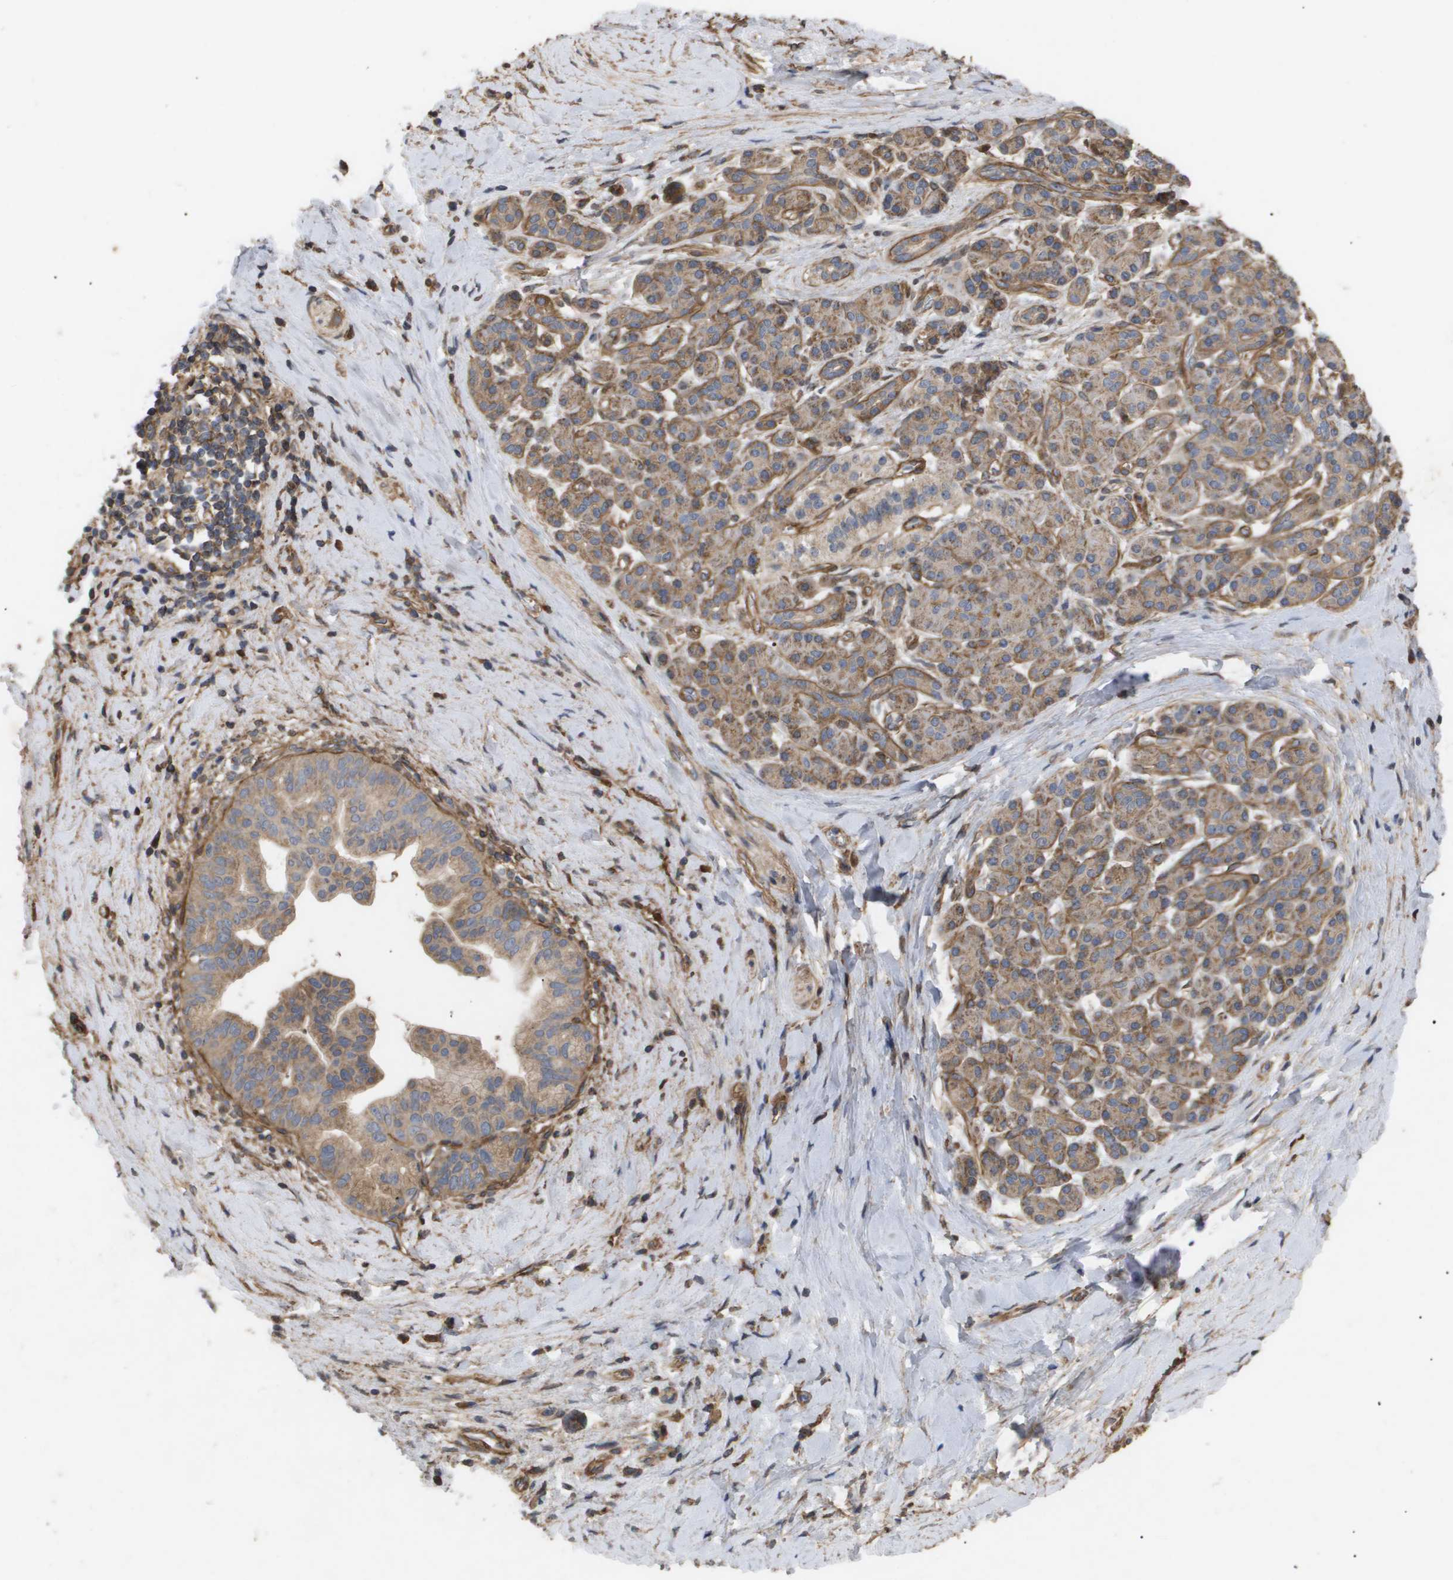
{"staining": {"intensity": "moderate", "quantity": ">75%", "location": "cytoplasmic/membranous"}, "tissue": "pancreatic cancer", "cell_type": "Tumor cells", "image_type": "cancer", "snomed": [{"axis": "morphology", "description": "Adenocarcinoma, NOS"}, {"axis": "topography", "description": "Pancreas"}], "caption": "Tumor cells exhibit medium levels of moderate cytoplasmic/membranous expression in approximately >75% of cells in human pancreatic adenocarcinoma.", "gene": "TNS1", "patient": {"sex": "male", "age": 55}}